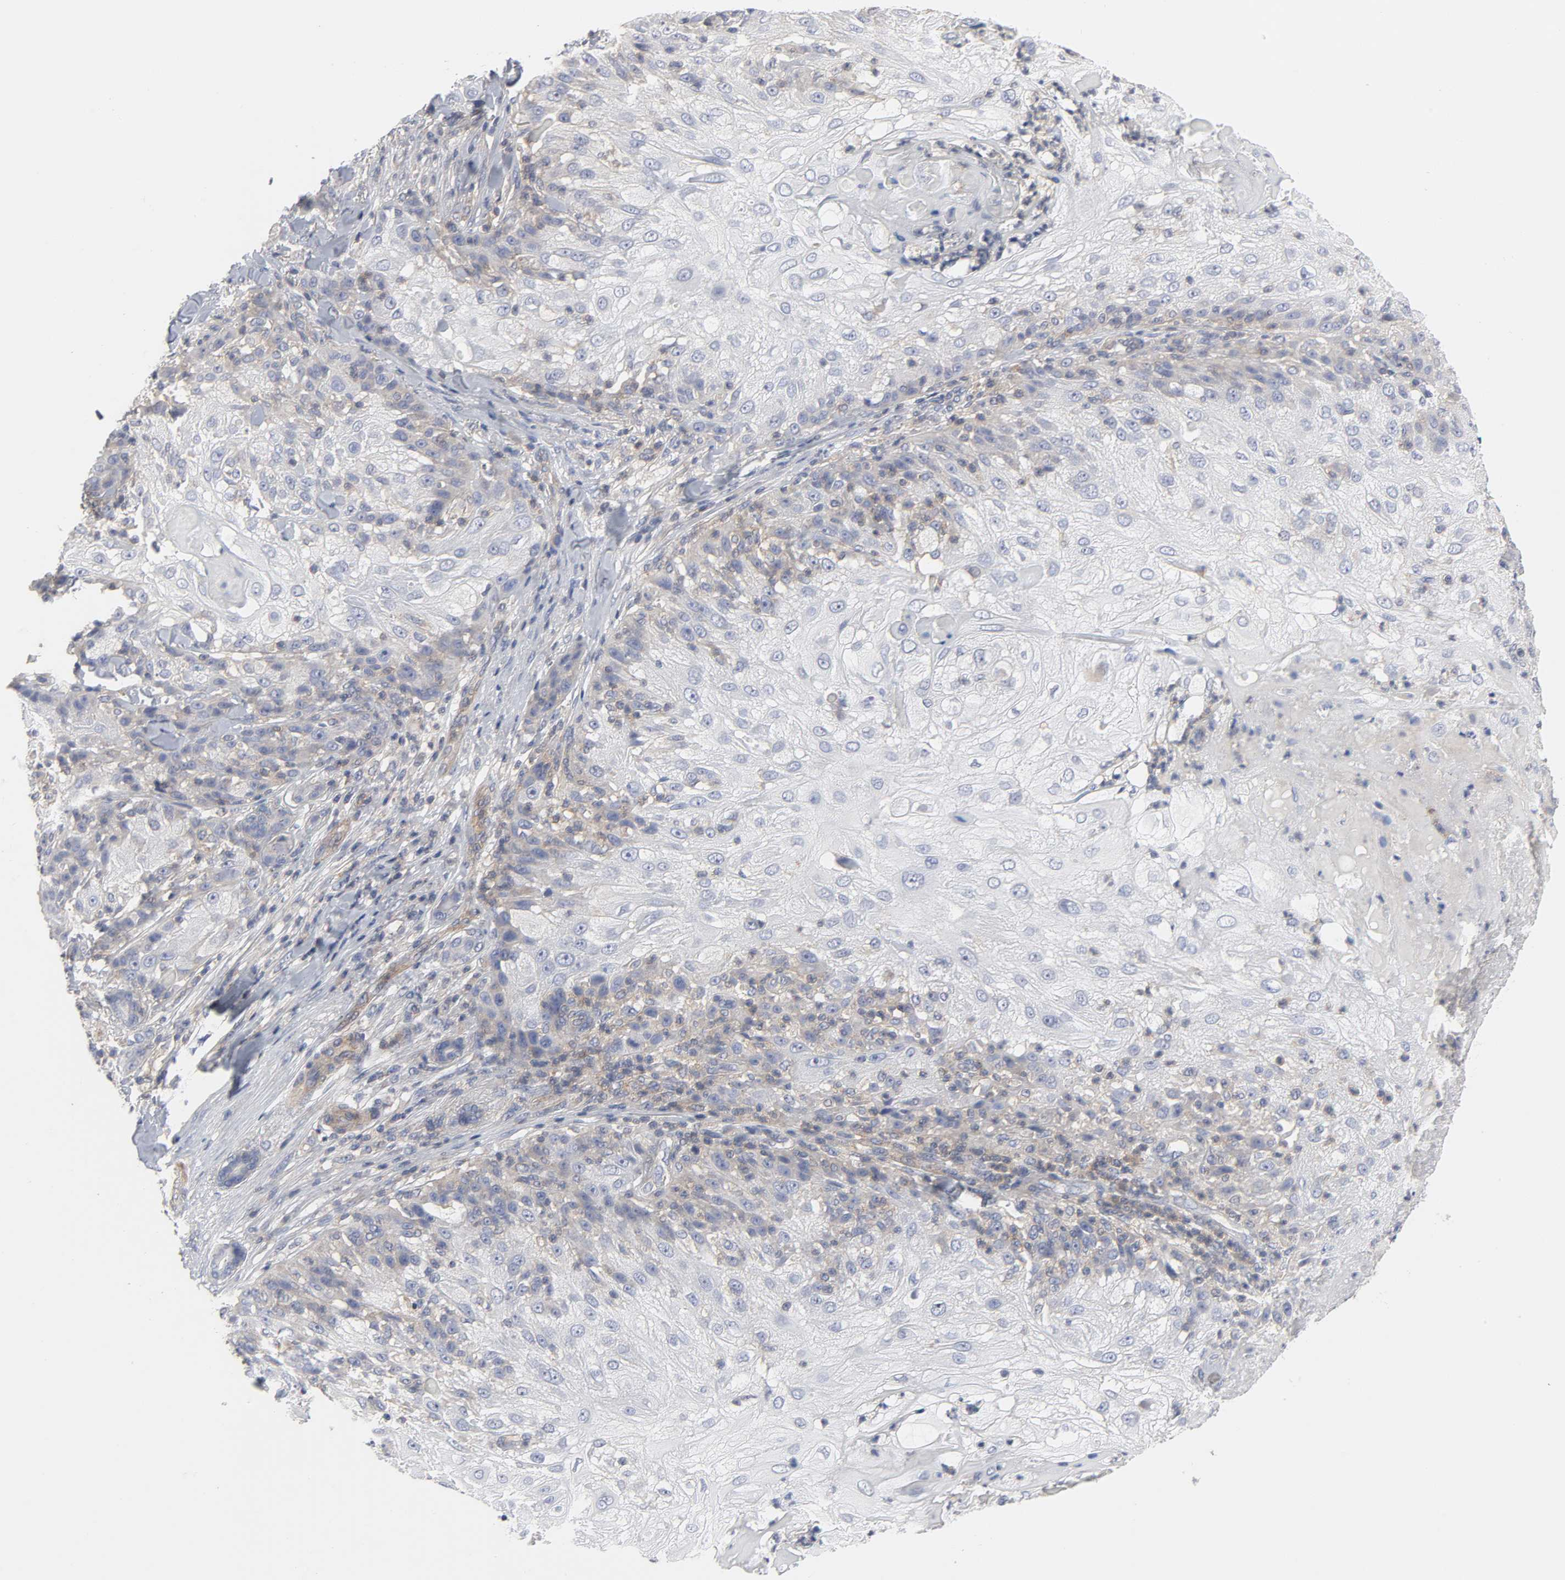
{"staining": {"intensity": "weak", "quantity": "<25%", "location": "cytoplasmic/membranous"}, "tissue": "skin cancer", "cell_type": "Tumor cells", "image_type": "cancer", "snomed": [{"axis": "morphology", "description": "Normal tissue, NOS"}, {"axis": "morphology", "description": "Squamous cell carcinoma, NOS"}, {"axis": "topography", "description": "Skin"}], "caption": "Immunohistochemistry of human skin squamous cell carcinoma demonstrates no positivity in tumor cells.", "gene": "ROCK1", "patient": {"sex": "female", "age": 83}}